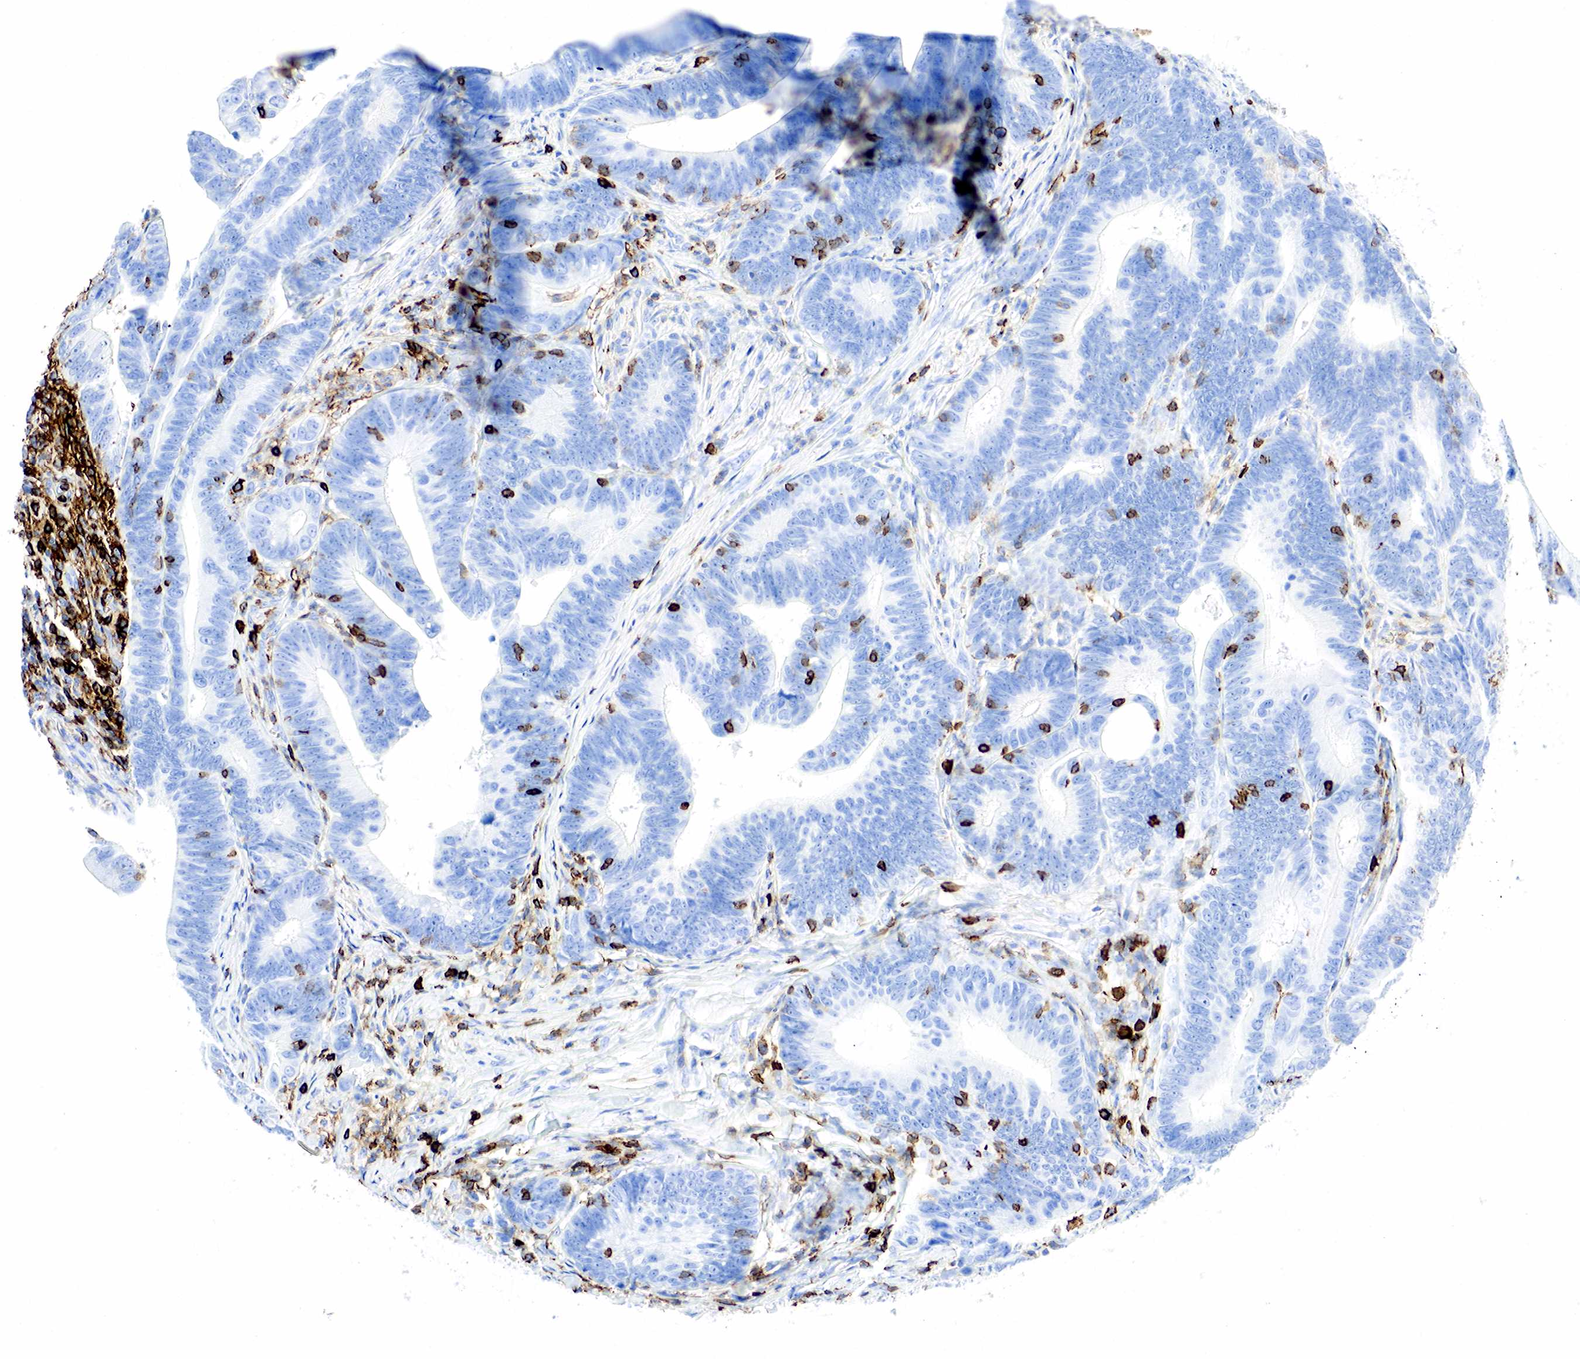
{"staining": {"intensity": "negative", "quantity": "none", "location": "none"}, "tissue": "colorectal cancer", "cell_type": "Tumor cells", "image_type": "cancer", "snomed": [{"axis": "morphology", "description": "Adenocarcinoma, NOS"}, {"axis": "topography", "description": "Colon"}], "caption": "The histopathology image shows no staining of tumor cells in colorectal cancer (adenocarcinoma). The staining is performed using DAB (3,3'-diaminobenzidine) brown chromogen with nuclei counter-stained in using hematoxylin.", "gene": "PTPRC", "patient": {"sex": "female", "age": 78}}